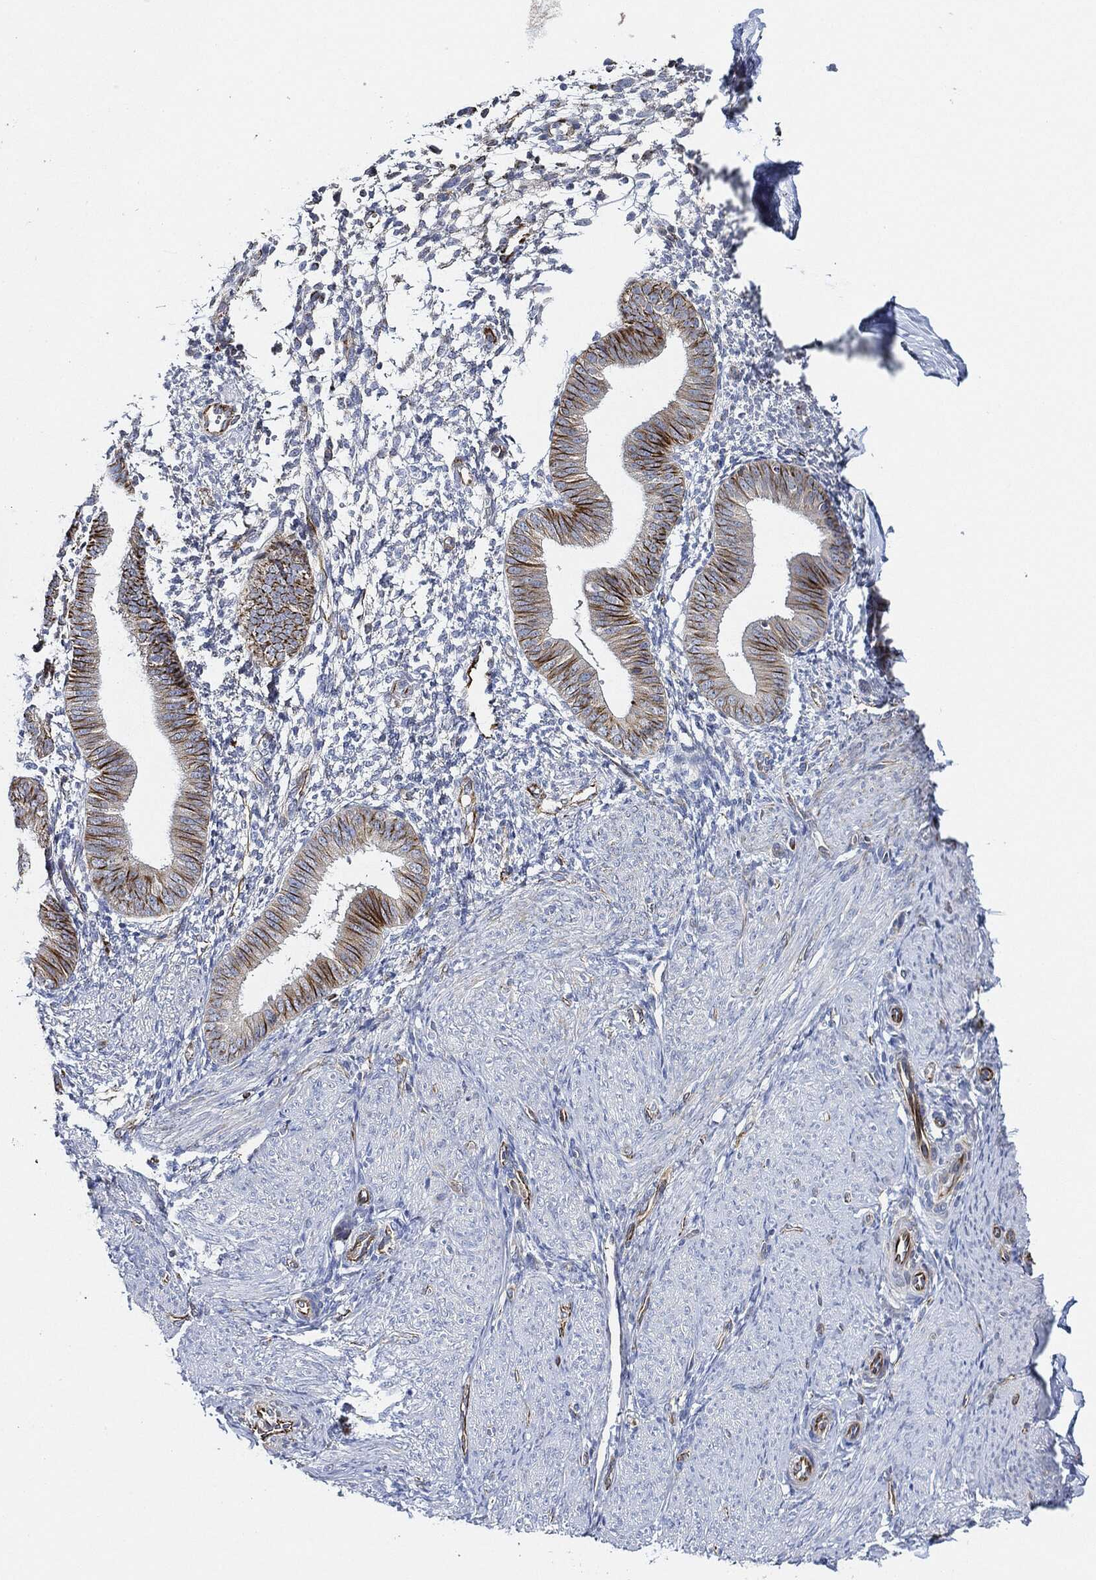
{"staining": {"intensity": "negative", "quantity": "none", "location": "none"}, "tissue": "endometrium", "cell_type": "Cells in endometrial stroma", "image_type": "normal", "snomed": [{"axis": "morphology", "description": "Normal tissue, NOS"}, {"axis": "topography", "description": "Endometrium"}], "caption": "DAB immunohistochemical staining of benign endometrium shows no significant expression in cells in endometrial stroma.", "gene": "THSD1", "patient": {"sex": "female", "age": 47}}